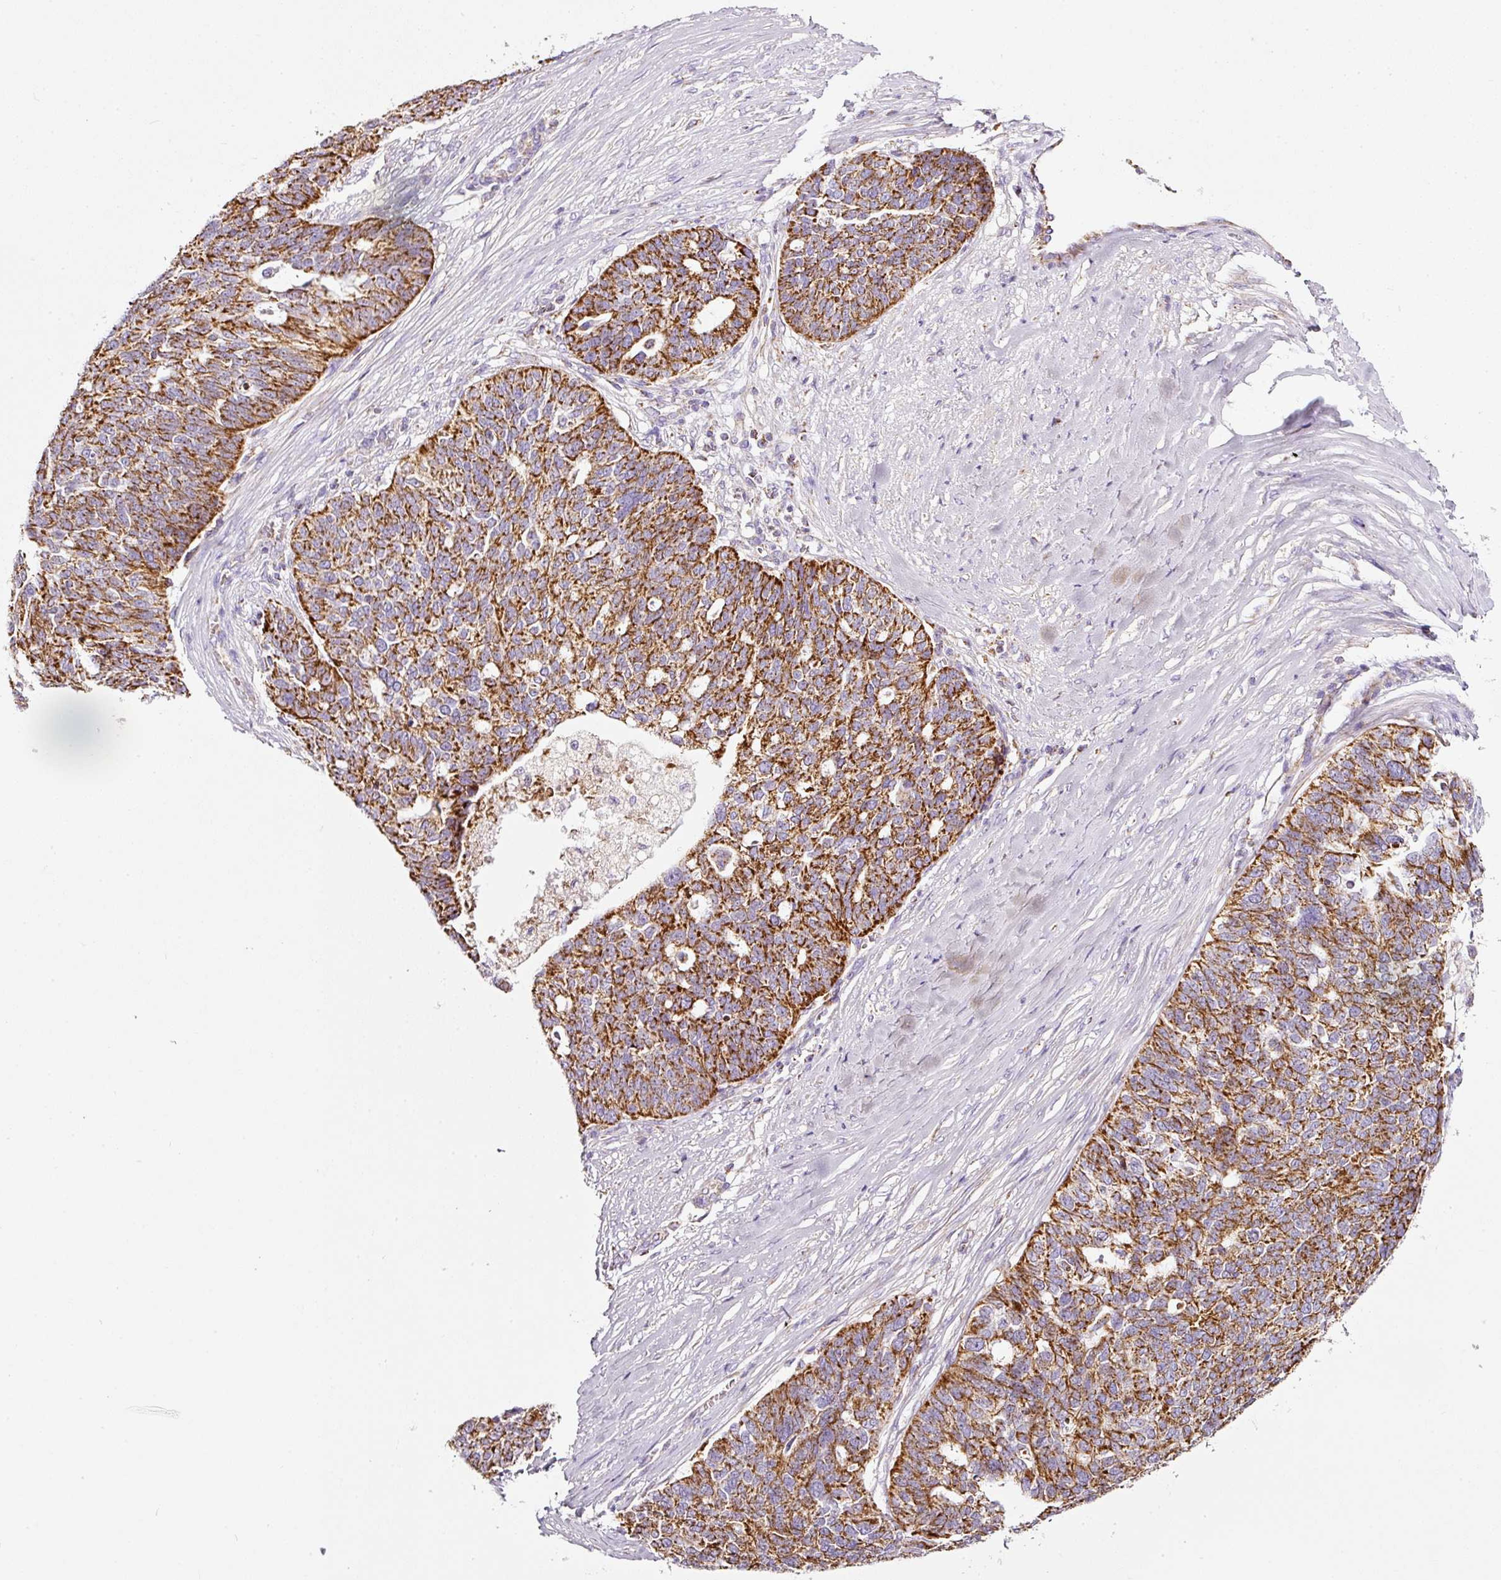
{"staining": {"intensity": "strong", "quantity": ">75%", "location": "cytoplasmic/membranous"}, "tissue": "ovarian cancer", "cell_type": "Tumor cells", "image_type": "cancer", "snomed": [{"axis": "morphology", "description": "Cystadenocarcinoma, serous, NOS"}, {"axis": "topography", "description": "Ovary"}], "caption": "A brown stain highlights strong cytoplasmic/membranous expression of a protein in ovarian cancer (serous cystadenocarcinoma) tumor cells.", "gene": "SDHA", "patient": {"sex": "female", "age": 59}}